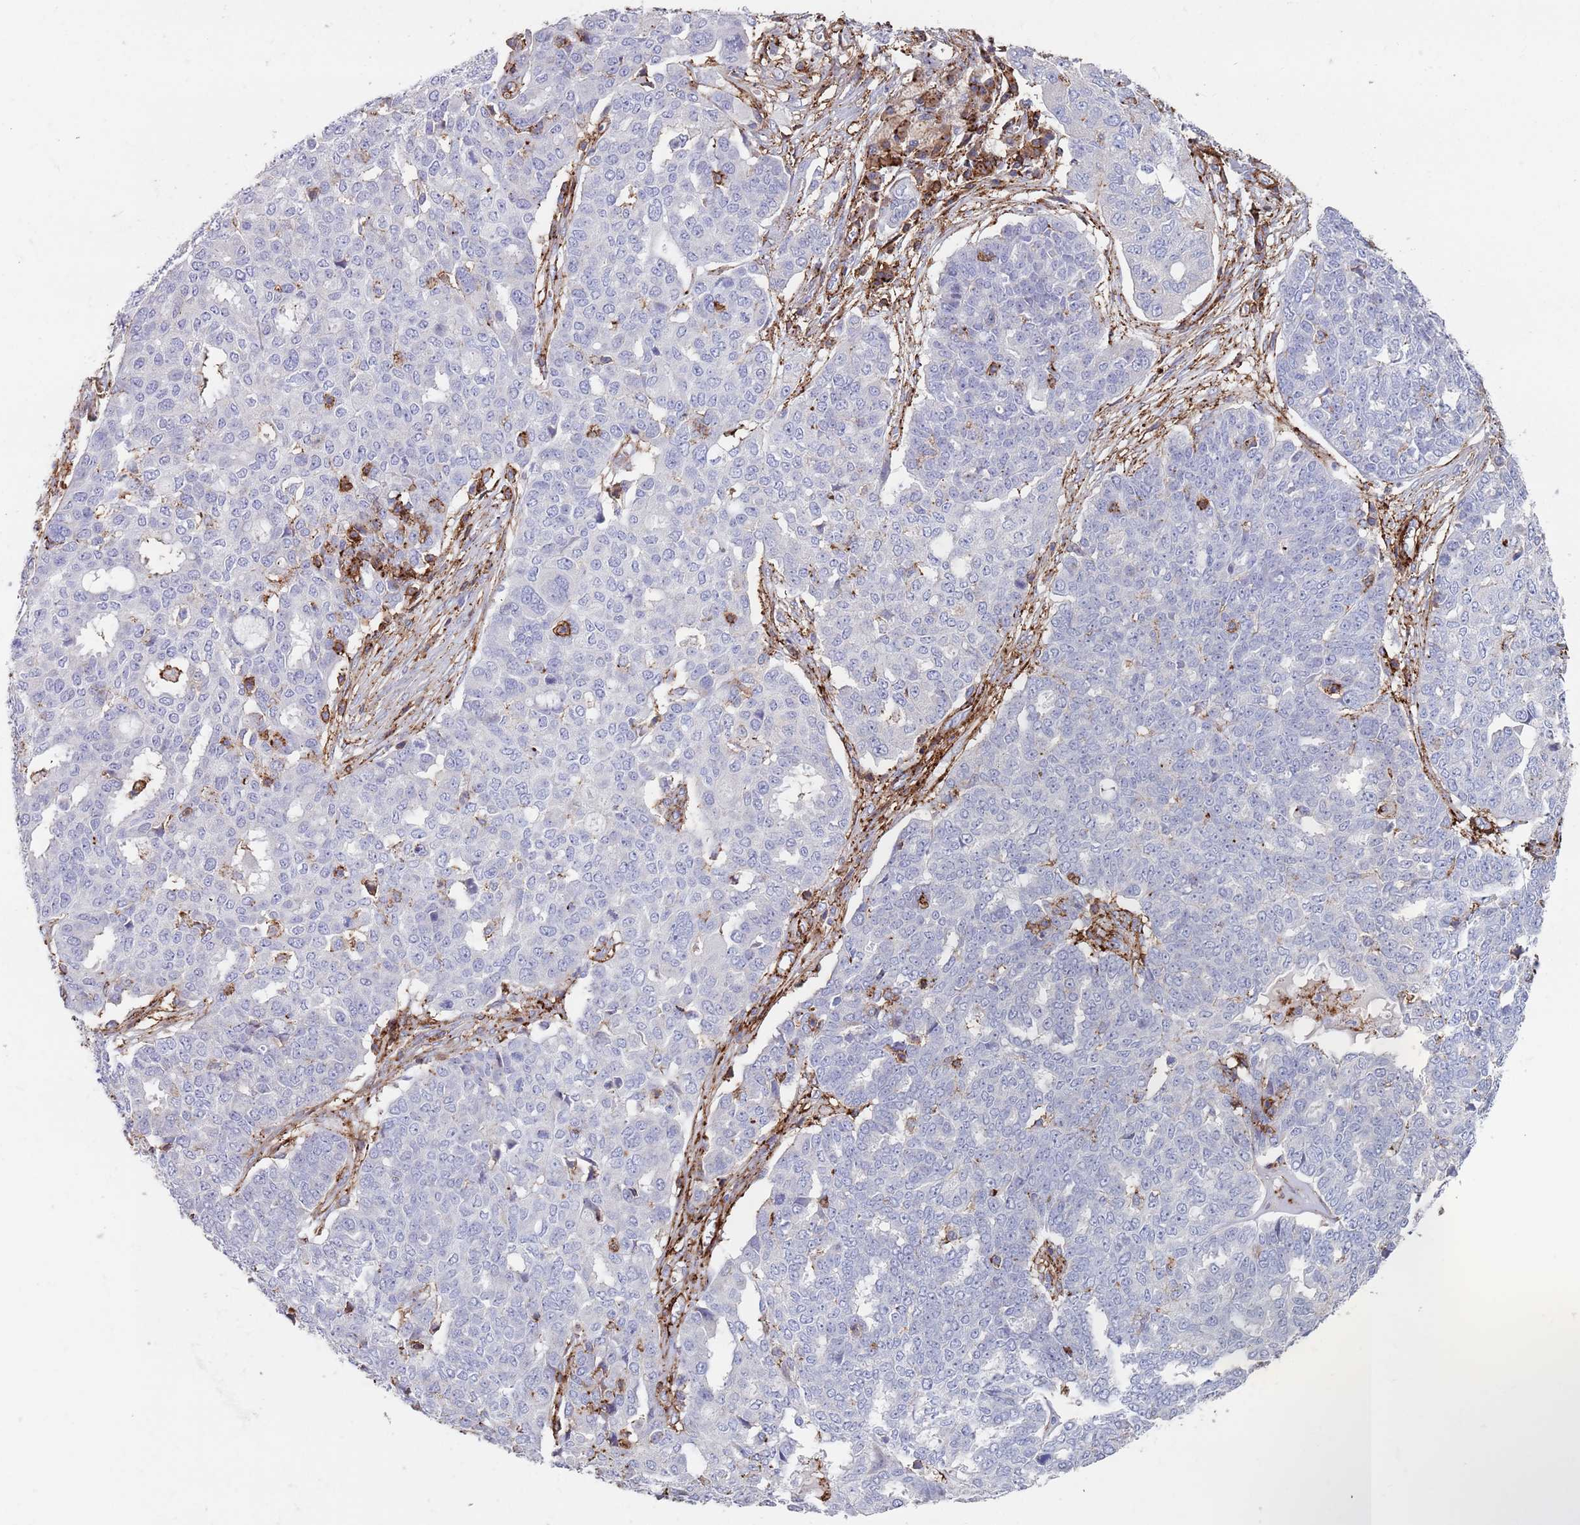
{"staining": {"intensity": "negative", "quantity": "none", "location": "none"}, "tissue": "ovarian cancer", "cell_type": "Tumor cells", "image_type": "cancer", "snomed": [{"axis": "morphology", "description": "Cystadenocarcinoma, serous, NOS"}, {"axis": "topography", "description": "Soft tissue"}, {"axis": "topography", "description": "Ovary"}], "caption": "Tumor cells are negative for protein expression in human ovarian cancer.", "gene": "RNF144A", "patient": {"sex": "female", "age": 57}}